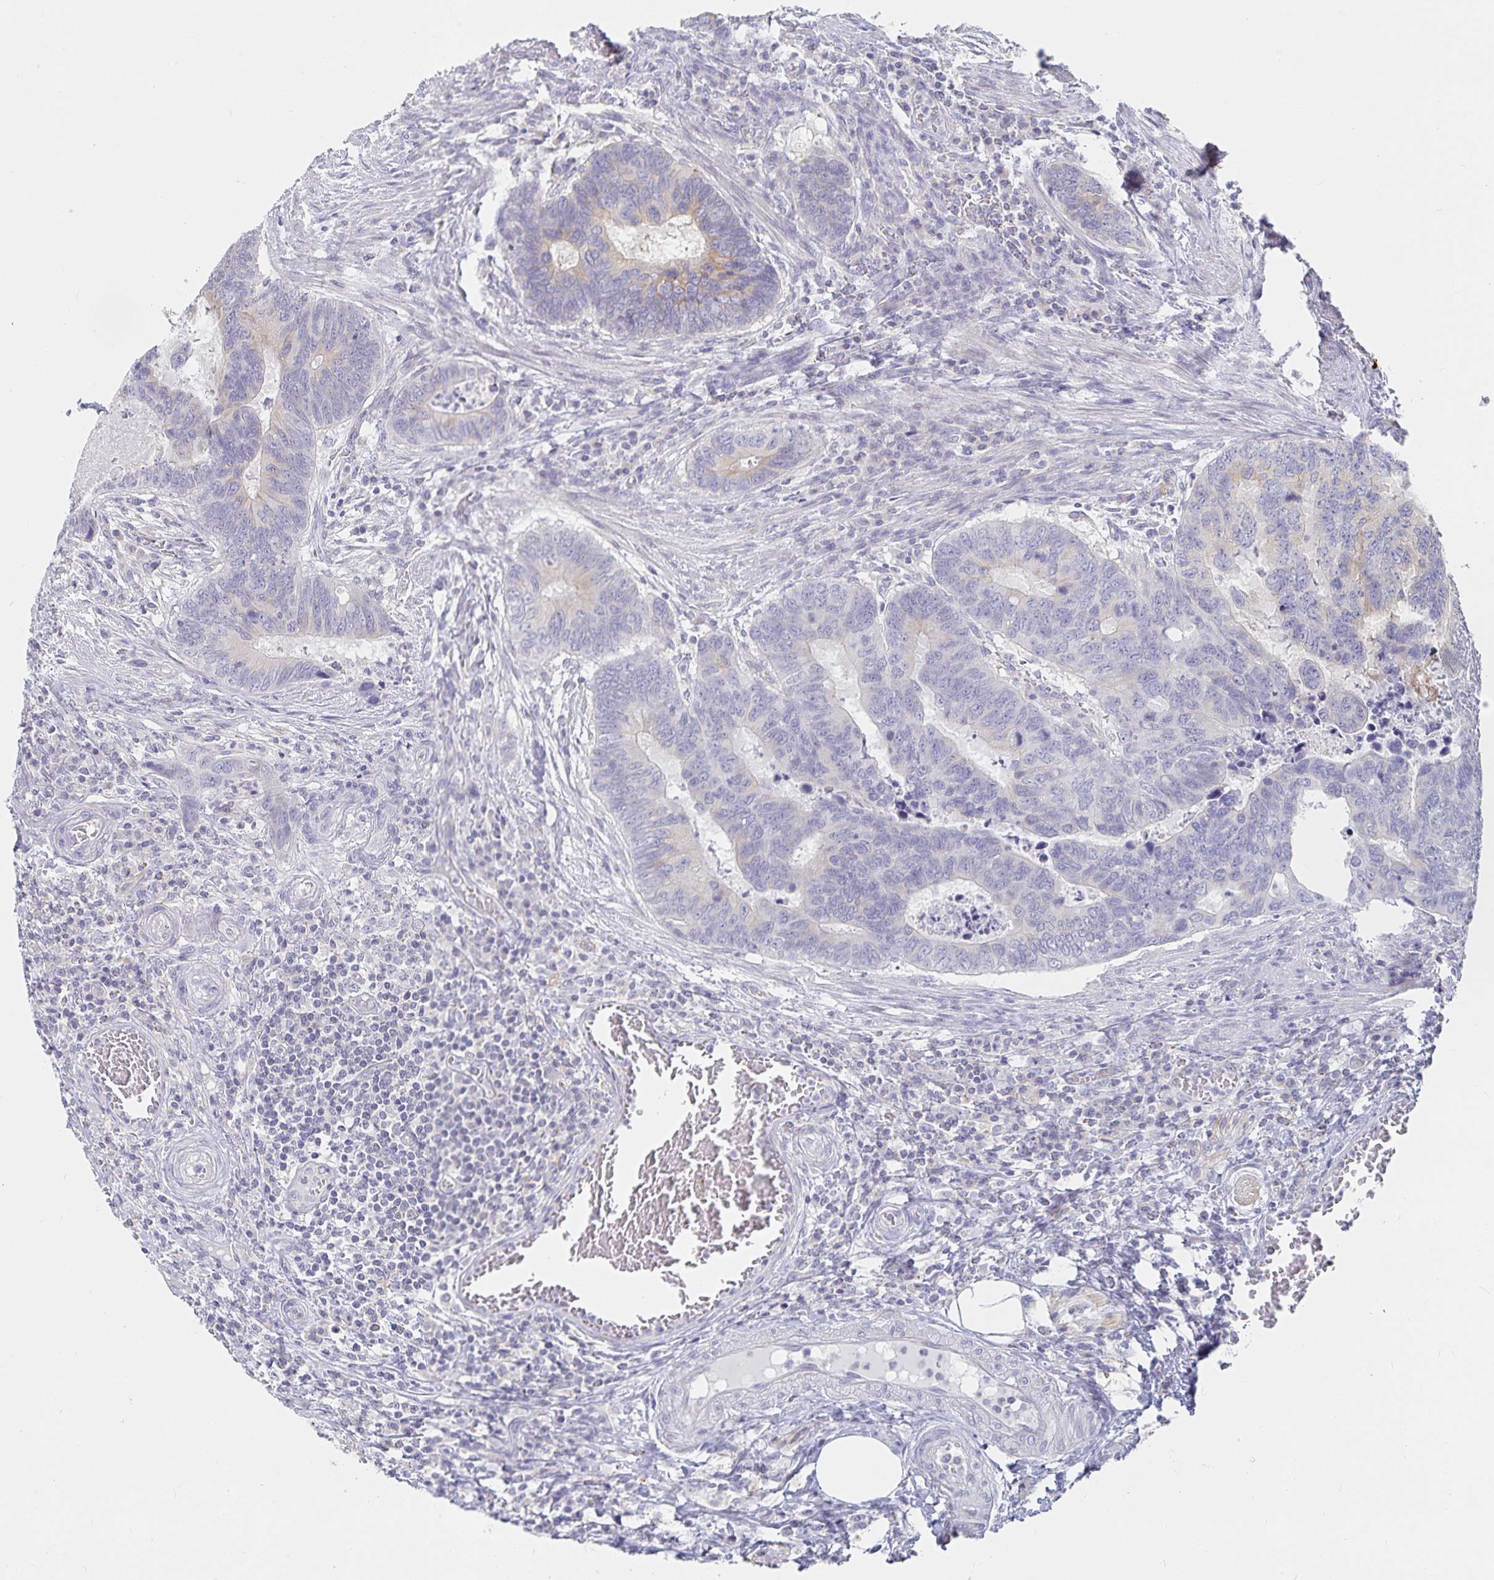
{"staining": {"intensity": "weak", "quantity": "<25%", "location": "cytoplasmic/membranous"}, "tissue": "colorectal cancer", "cell_type": "Tumor cells", "image_type": "cancer", "snomed": [{"axis": "morphology", "description": "Adenocarcinoma, NOS"}, {"axis": "topography", "description": "Colon"}], "caption": "IHC histopathology image of neoplastic tissue: colorectal adenocarcinoma stained with DAB displays no significant protein staining in tumor cells.", "gene": "SFTPA1", "patient": {"sex": "male", "age": 62}}